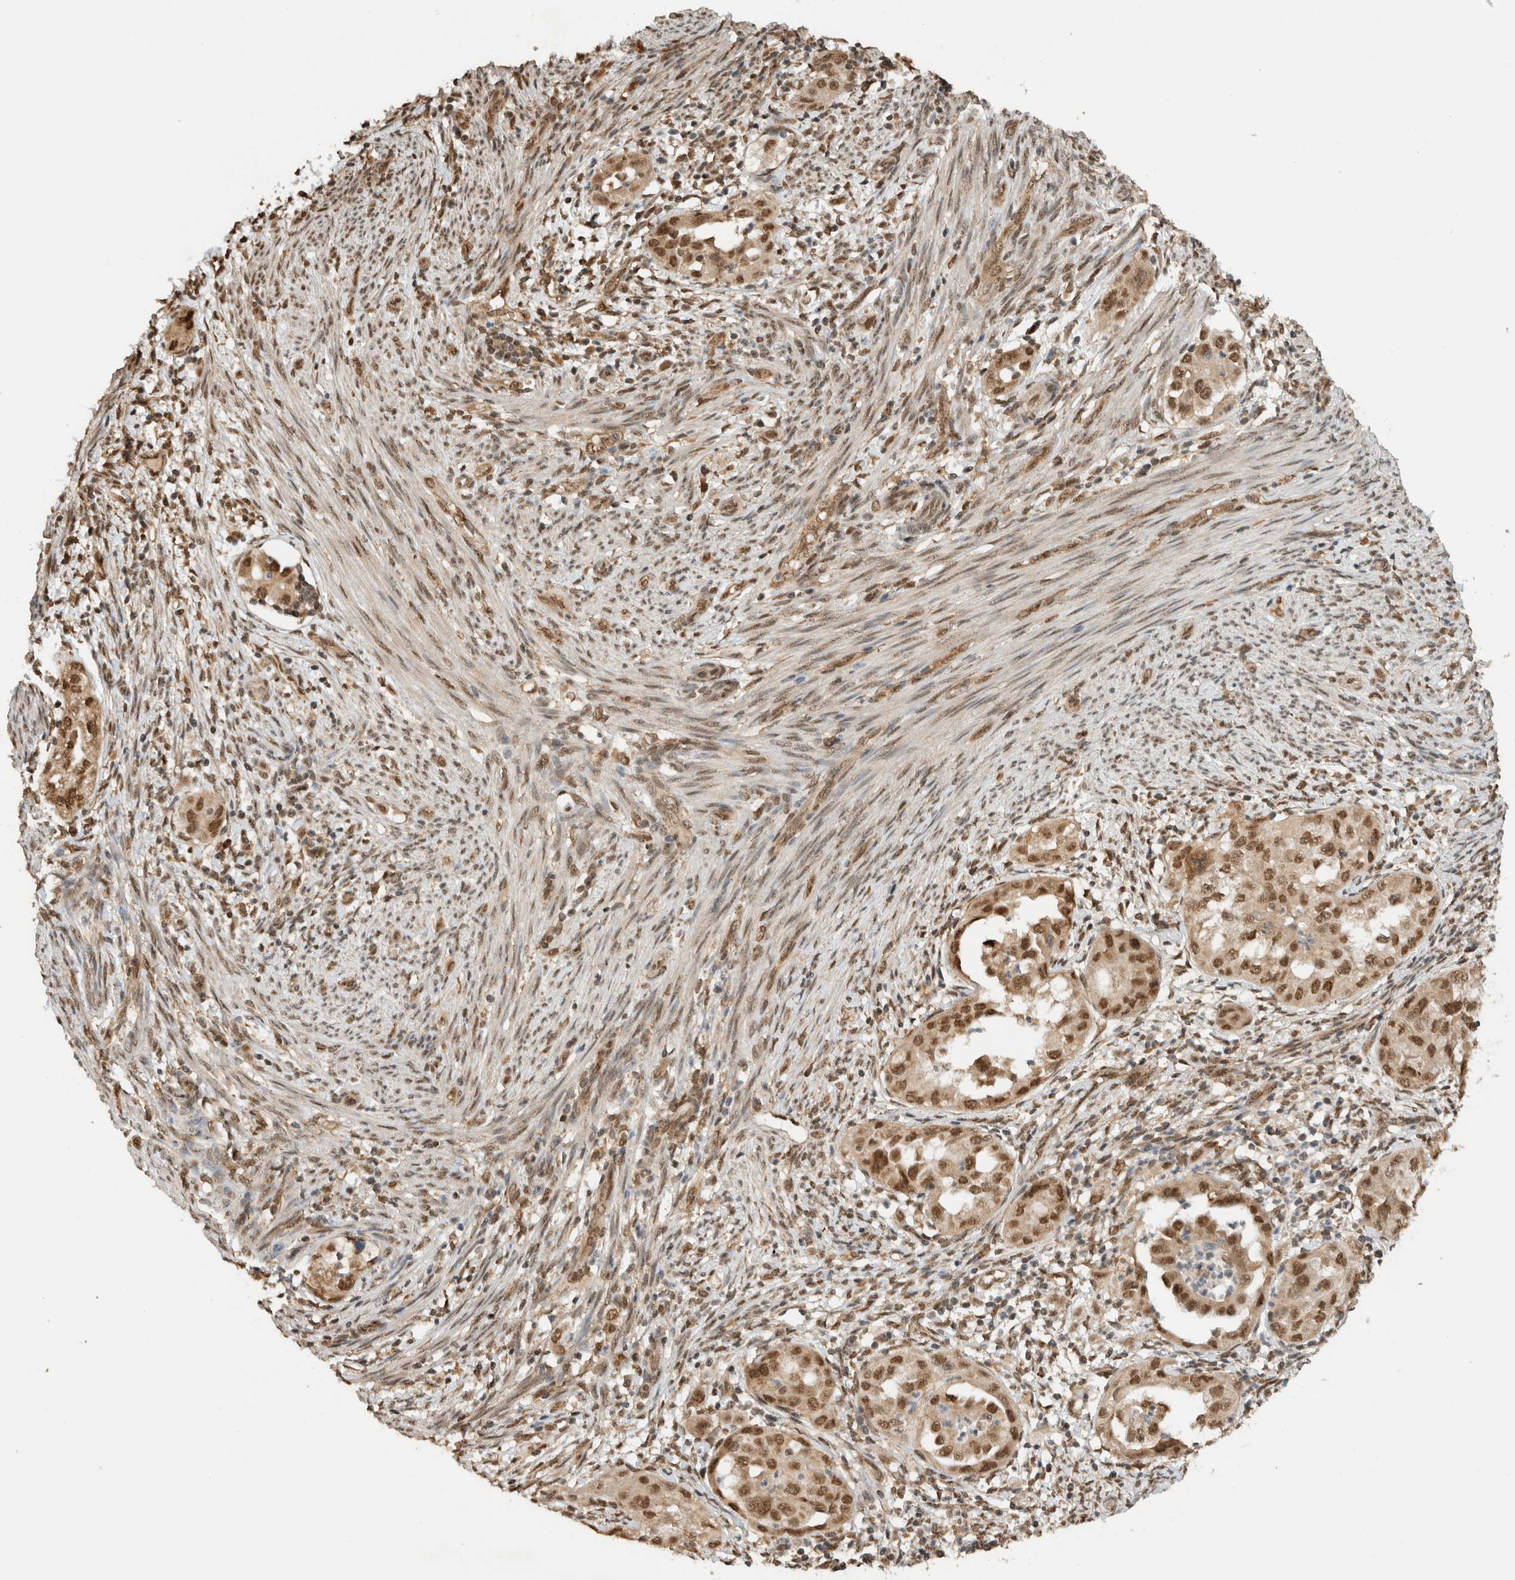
{"staining": {"intensity": "moderate", "quantity": ">75%", "location": "cytoplasmic/membranous,nuclear"}, "tissue": "endometrial cancer", "cell_type": "Tumor cells", "image_type": "cancer", "snomed": [{"axis": "morphology", "description": "Adenocarcinoma, NOS"}, {"axis": "topography", "description": "Endometrium"}], "caption": "Approximately >75% of tumor cells in endometrial cancer show moderate cytoplasmic/membranous and nuclear protein expression as visualized by brown immunohistochemical staining.", "gene": "C1orf21", "patient": {"sex": "female", "age": 85}}